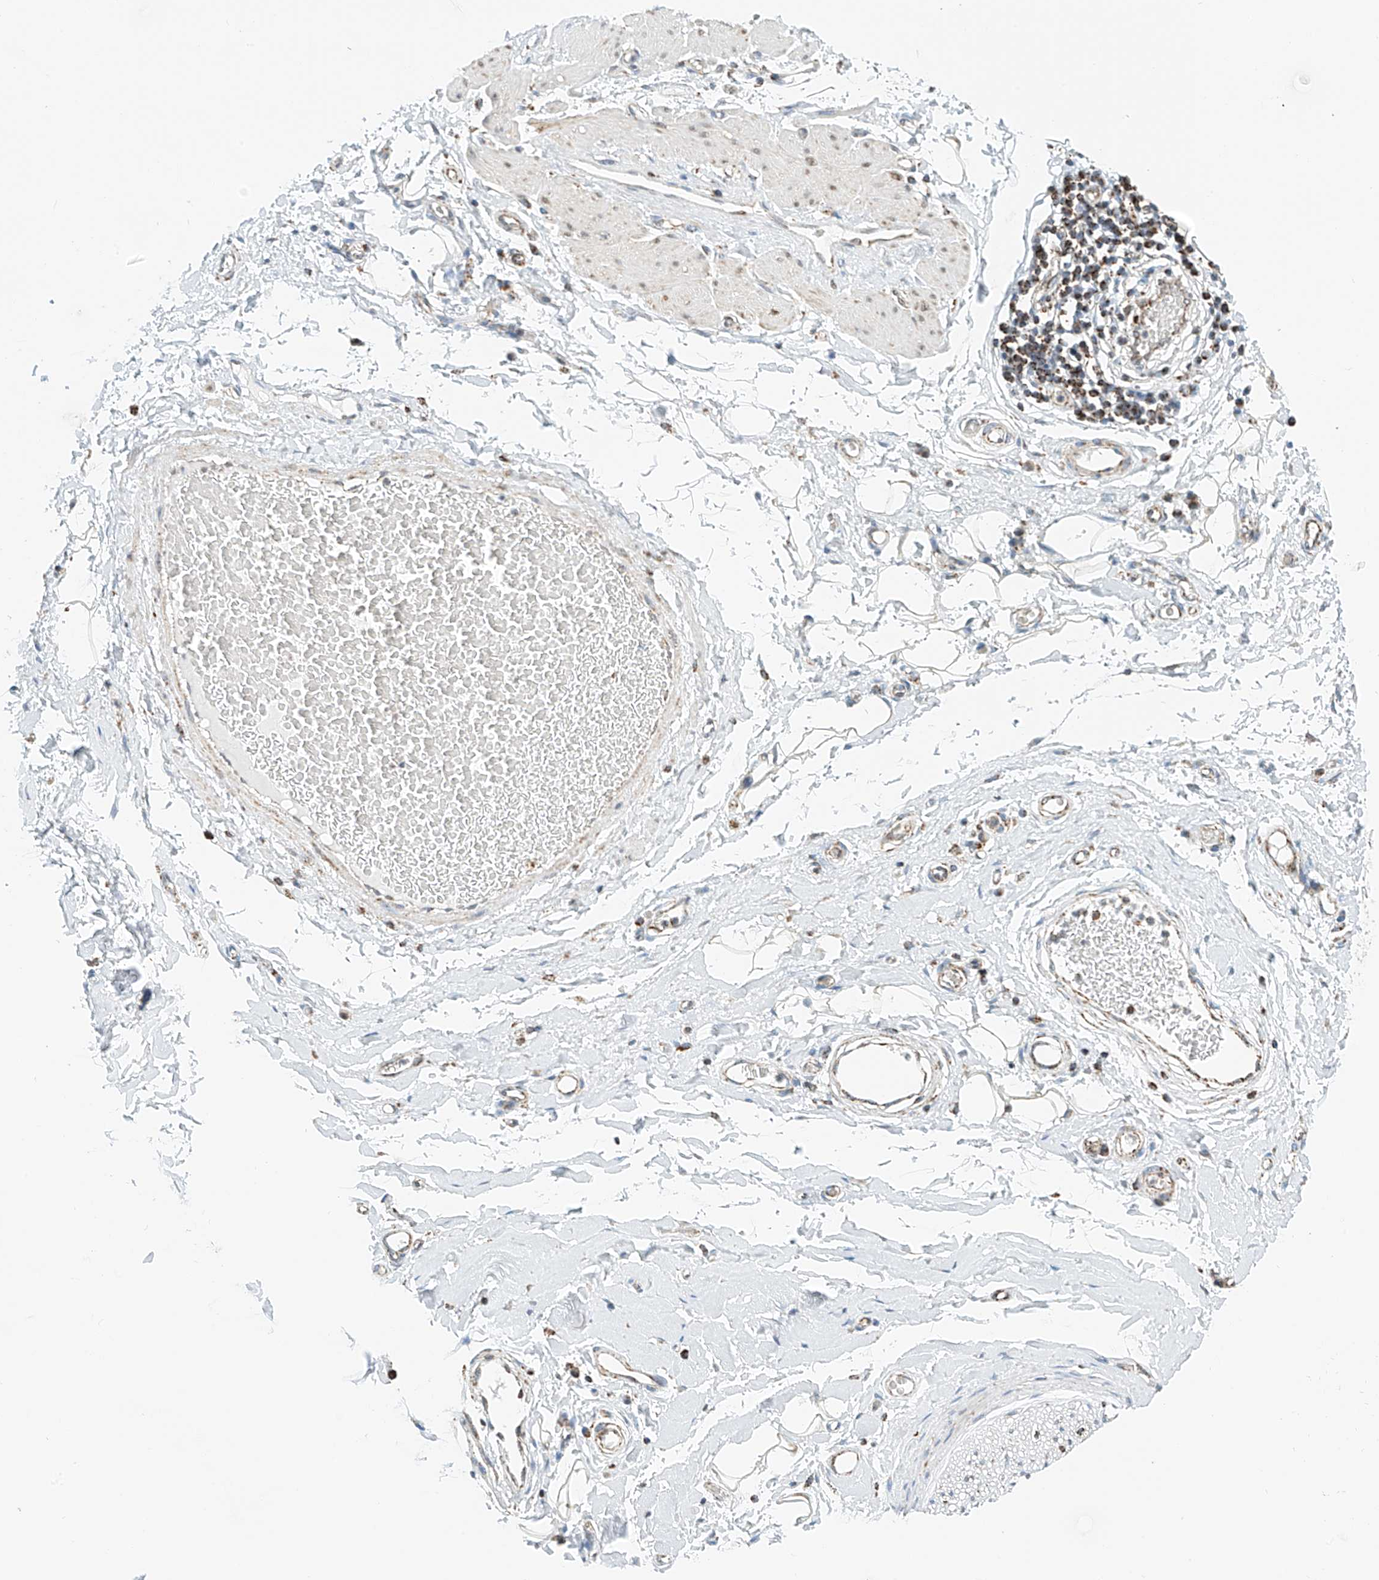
{"staining": {"intensity": "negative", "quantity": "none", "location": "none"}, "tissue": "adipose tissue", "cell_type": "Adipocytes", "image_type": "normal", "snomed": [{"axis": "morphology", "description": "Normal tissue, NOS"}, {"axis": "morphology", "description": "Adenocarcinoma, NOS"}, {"axis": "topography", "description": "Stomach, upper"}, {"axis": "topography", "description": "Peripheral nerve tissue"}], "caption": "There is no significant staining in adipocytes of adipose tissue.", "gene": "PPA2", "patient": {"sex": "male", "age": 62}}